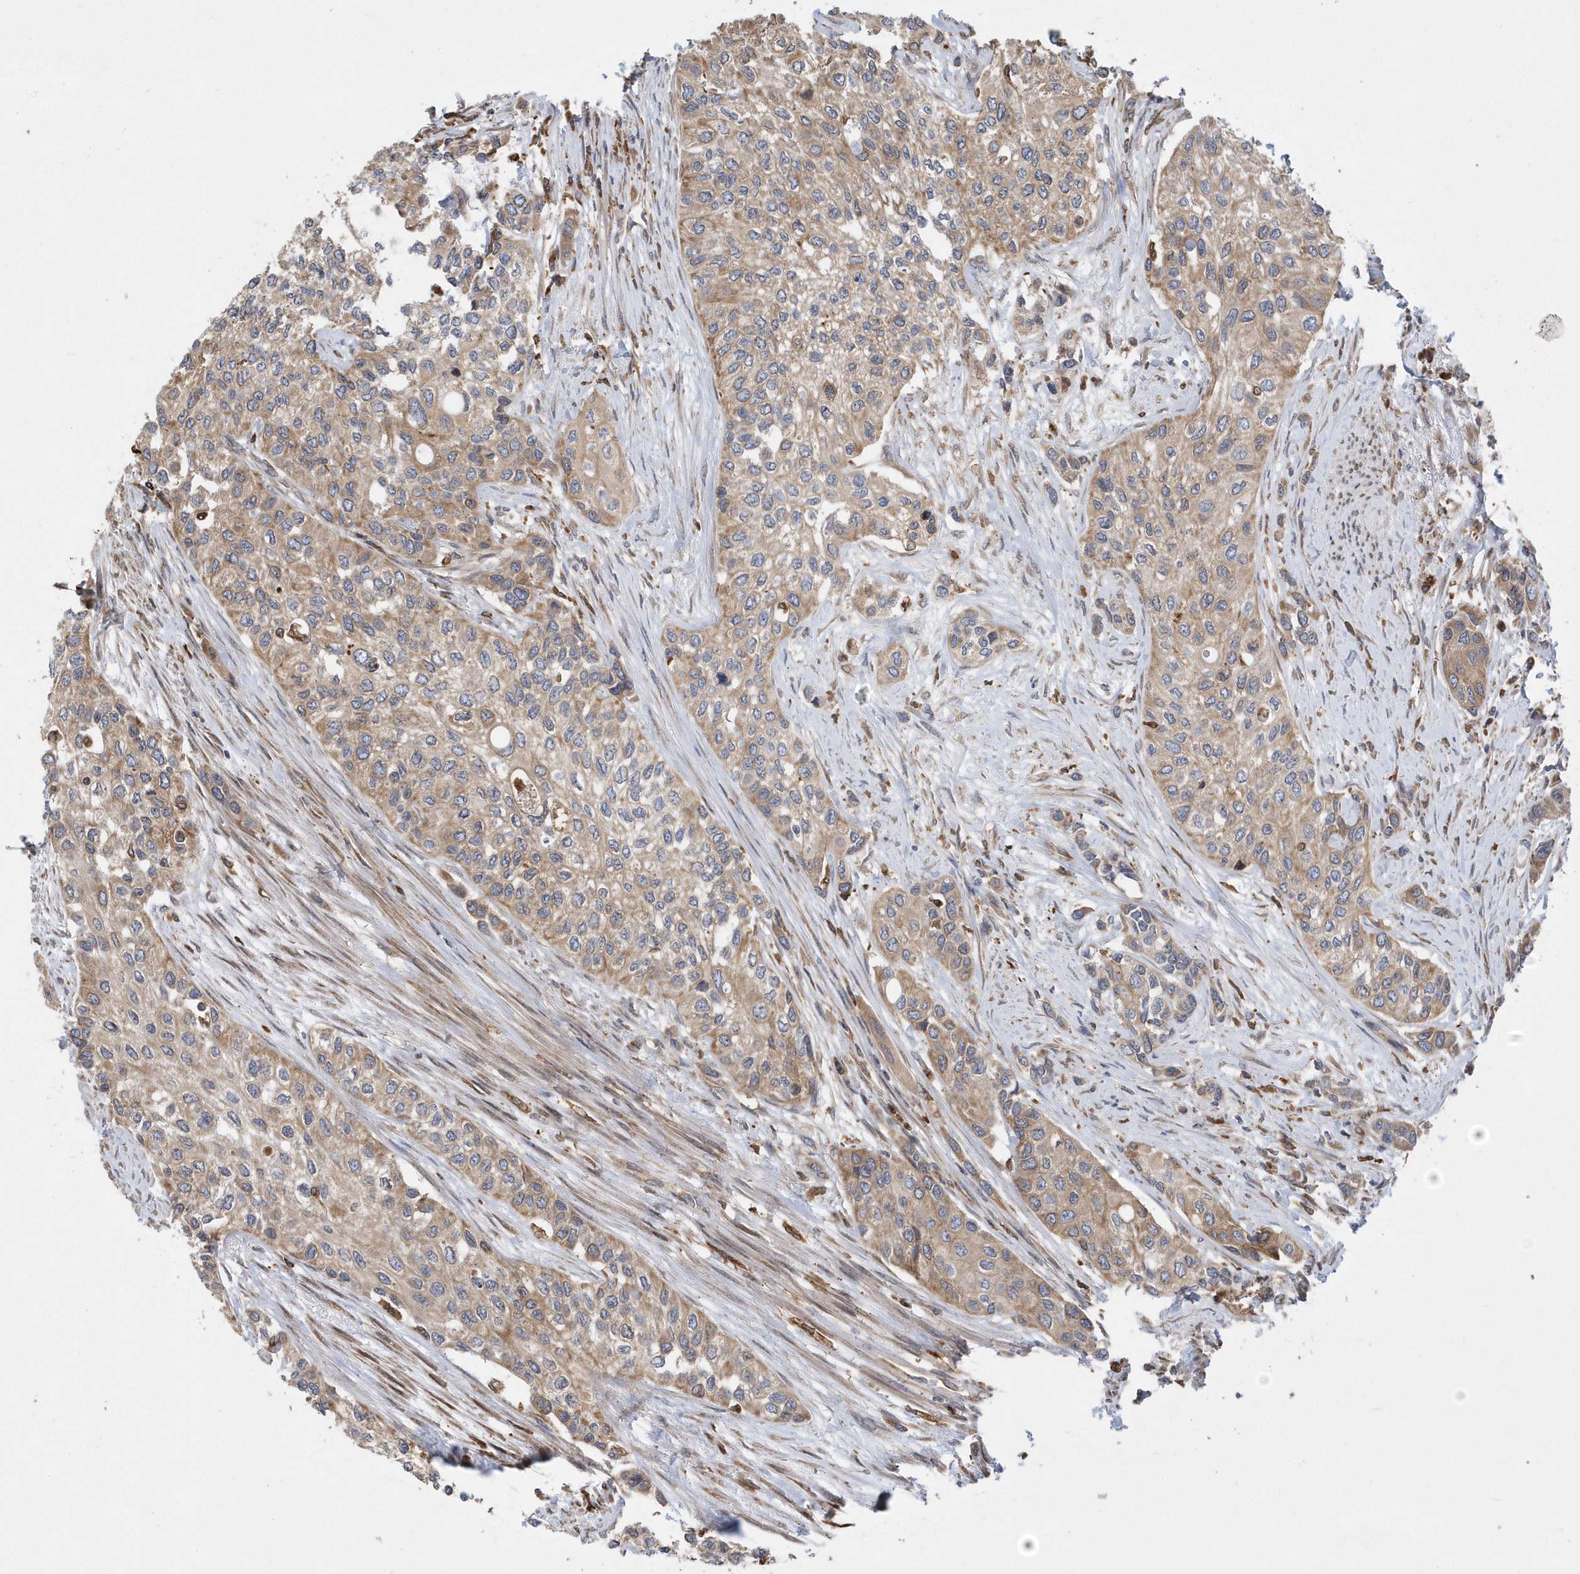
{"staining": {"intensity": "moderate", "quantity": ">75%", "location": "cytoplasmic/membranous"}, "tissue": "urothelial cancer", "cell_type": "Tumor cells", "image_type": "cancer", "snomed": [{"axis": "morphology", "description": "Normal tissue, NOS"}, {"axis": "morphology", "description": "Urothelial carcinoma, High grade"}, {"axis": "topography", "description": "Vascular tissue"}, {"axis": "topography", "description": "Urinary bladder"}], "caption": "Immunohistochemical staining of human high-grade urothelial carcinoma reveals moderate cytoplasmic/membranous protein staining in about >75% of tumor cells.", "gene": "VAMP7", "patient": {"sex": "female", "age": 56}}